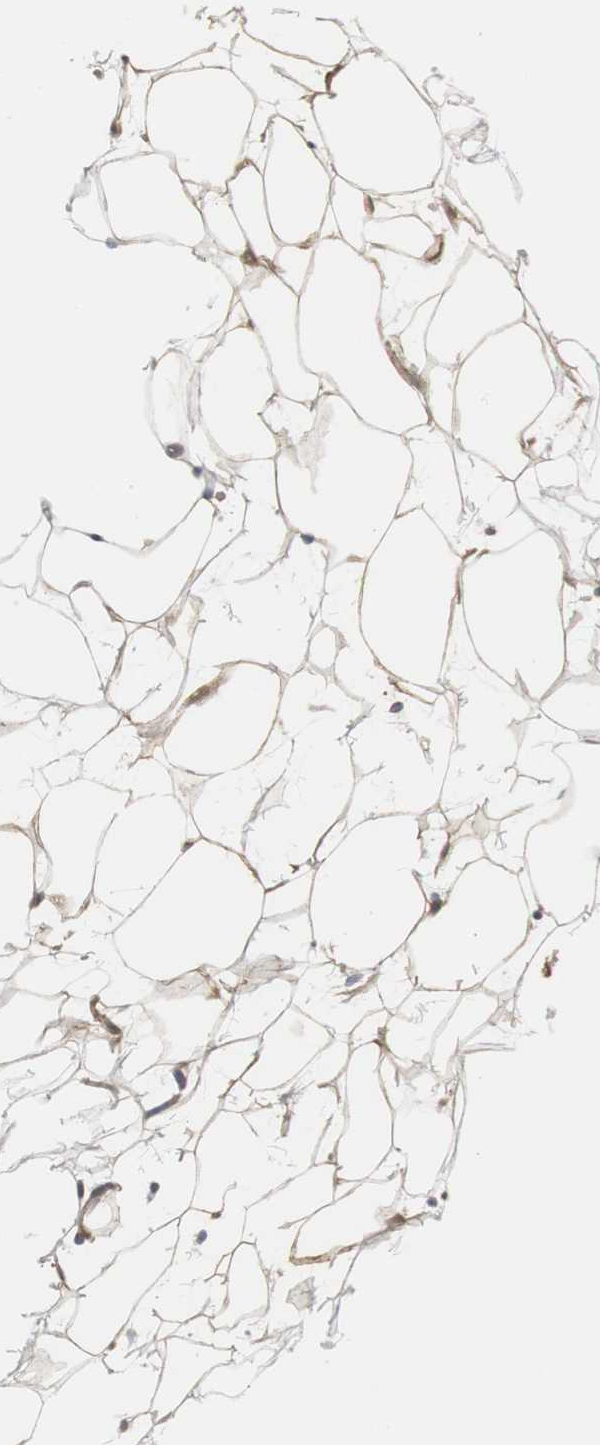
{"staining": {"intensity": "moderate", "quantity": ">75%", "location": "nuclear"}, "tissue": "adipose tissue", "cell_type": "Adipocytes", "image_type": "normal", "snomed": [{"axis": "morphology", "description": "Normal tissue, NOS"}, {"axis": "topography", "description": "Breast"}], "caption": "Brown immunohistochemical staining in normal human adipose tissue shows moderate nuclear positivity in approximately >75% of adipocytes. (DAB (3,3'-diaminobenzidine) IHC with brightfield microscopy, high magnification).", "gene": "PFDN1", "patient": {"sex": "female", "age": 22}}